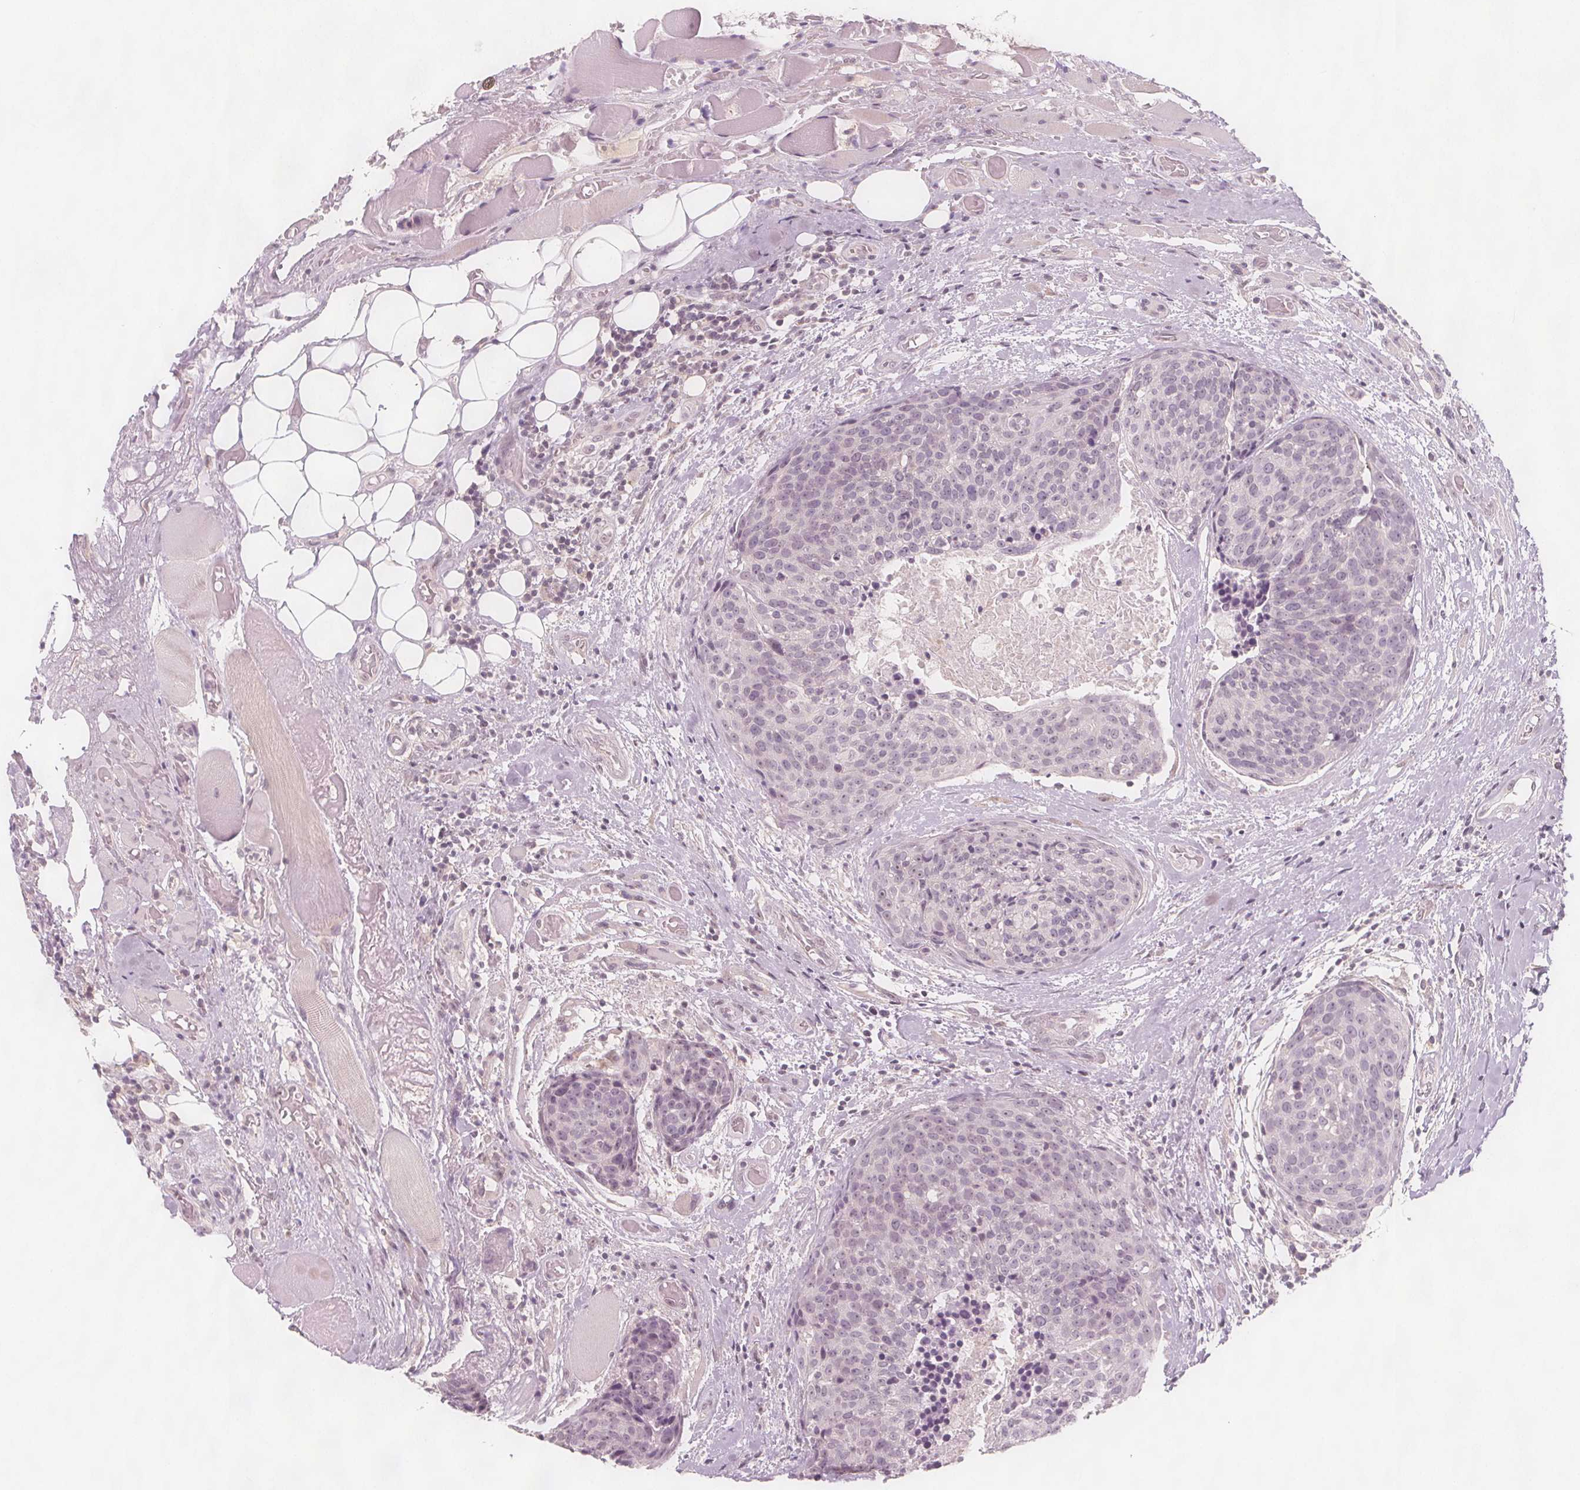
{"staining": {"intensity": "negative", "quantity": "none", "location": "none"}, "tissue": "head and neck cancer", "cell_type": "Tumor cells", "image_type": "cancer", "snomed": [{"axis": "morphology", "description": "Squamous cell carcinoma, NOS"}, {"axis": "topography", "description": "Oral tissue"}, {"axis": "topography", "description": "Head-Neck"}], "caption": "This is an immunohistochemistry micrograph of human head and neck cancer. There is no expression in tumor cells.", "gene": "C1orf167", "patient": {"sex": "male", "age": 64}}